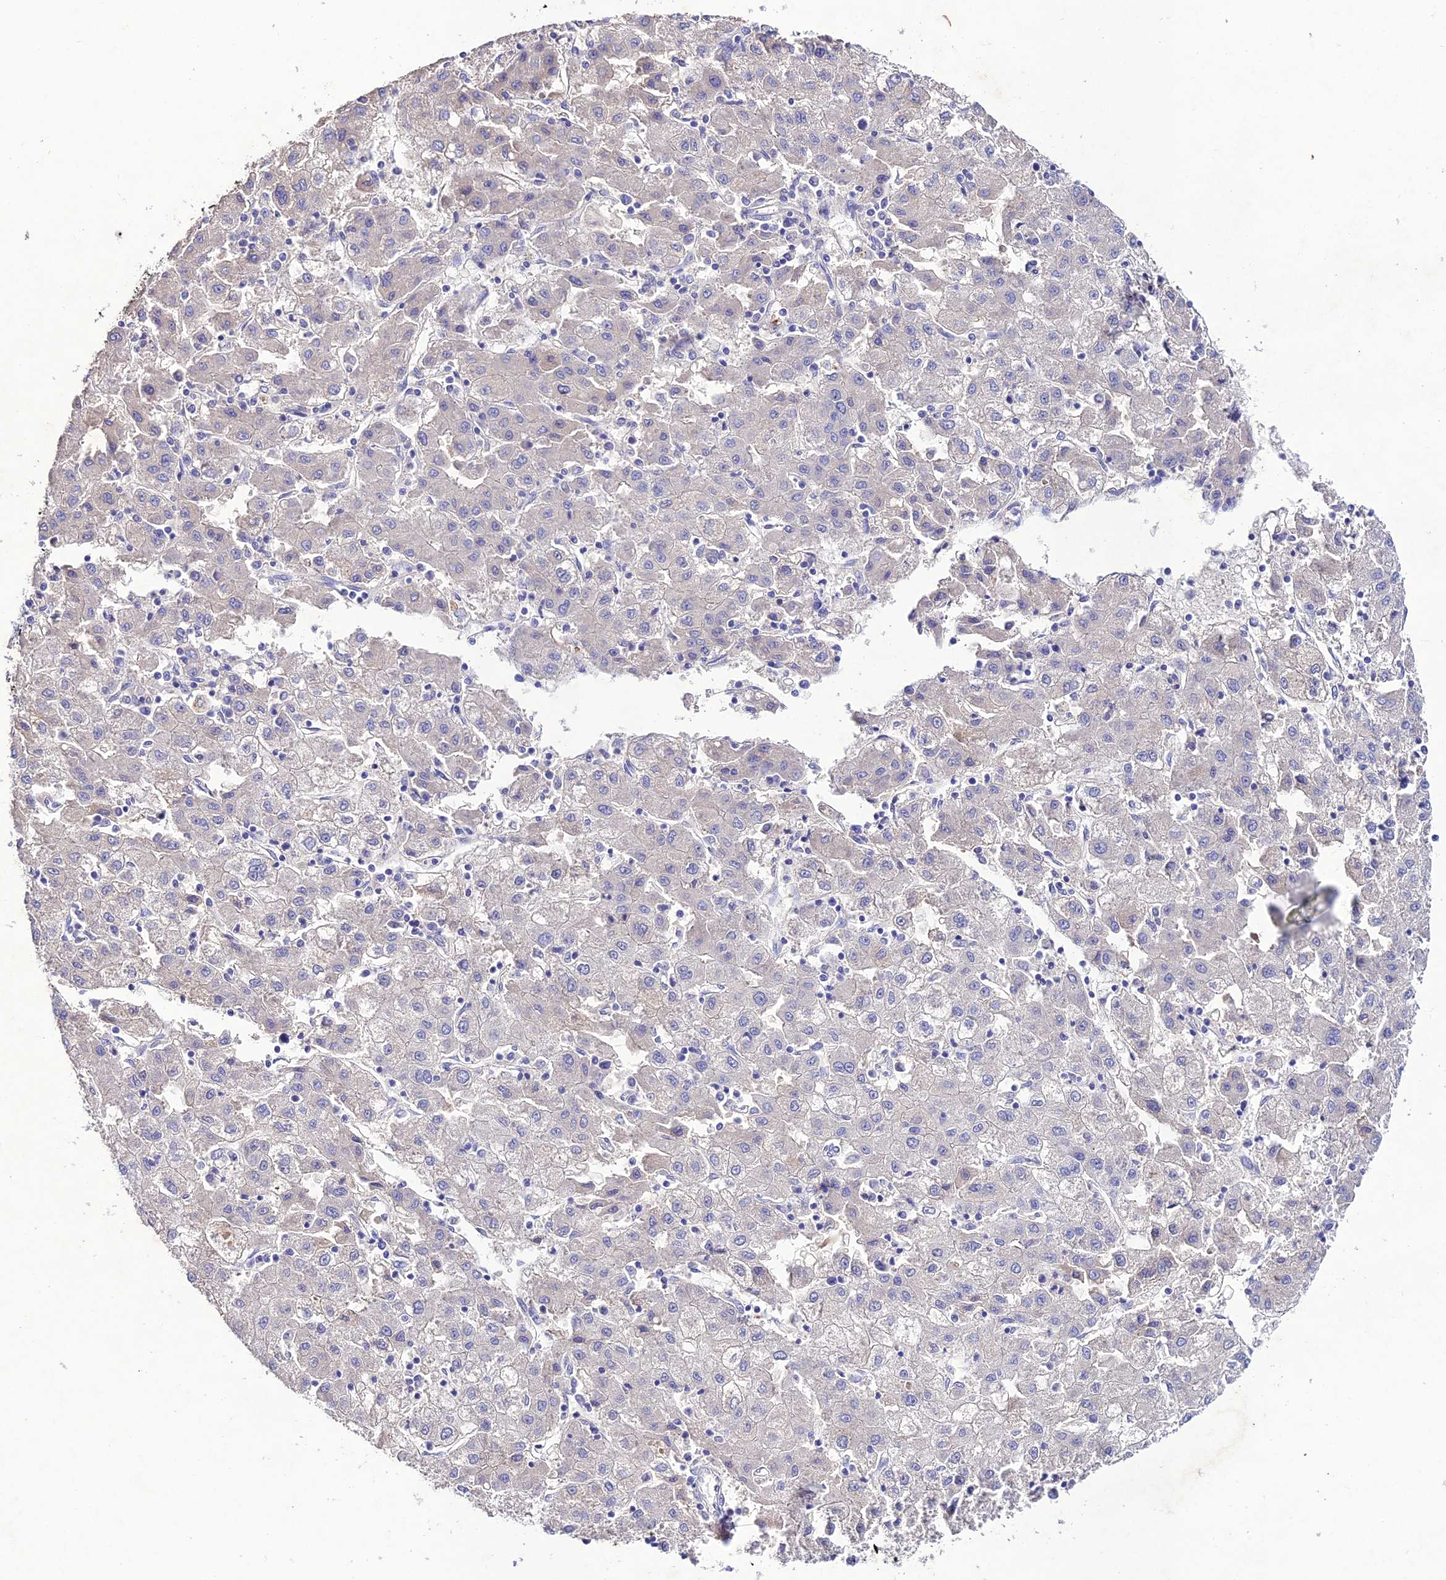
{"staining": {"intensity": "negative", "quantity": "none", "location": "none"}, "tissue": "liver cancer", "cell_type": "Tumor cells", "image_type": "cancer", "snomed": [{"axis": "morphology", "description": "Carcinoma, Hepatocellular, NOS"}, {"axis": "topography", "description": "Liver"}], "caption": "This micrograph is of hepatocellular carcinoma (liver) stained with immunohistochemistry to label a protein in brown with the nuclei are counter-stained blue. There is no positivity in tumor cells. The staining was performed using DAB (3,3'-diaminobenzidine) to visualize the protein expression in brown, while the nuclei were stained in blue with hematoxylin (Magnification: 20x).", "gene": "NLRP6", "patient": {"sex": "male", "age": 72}}